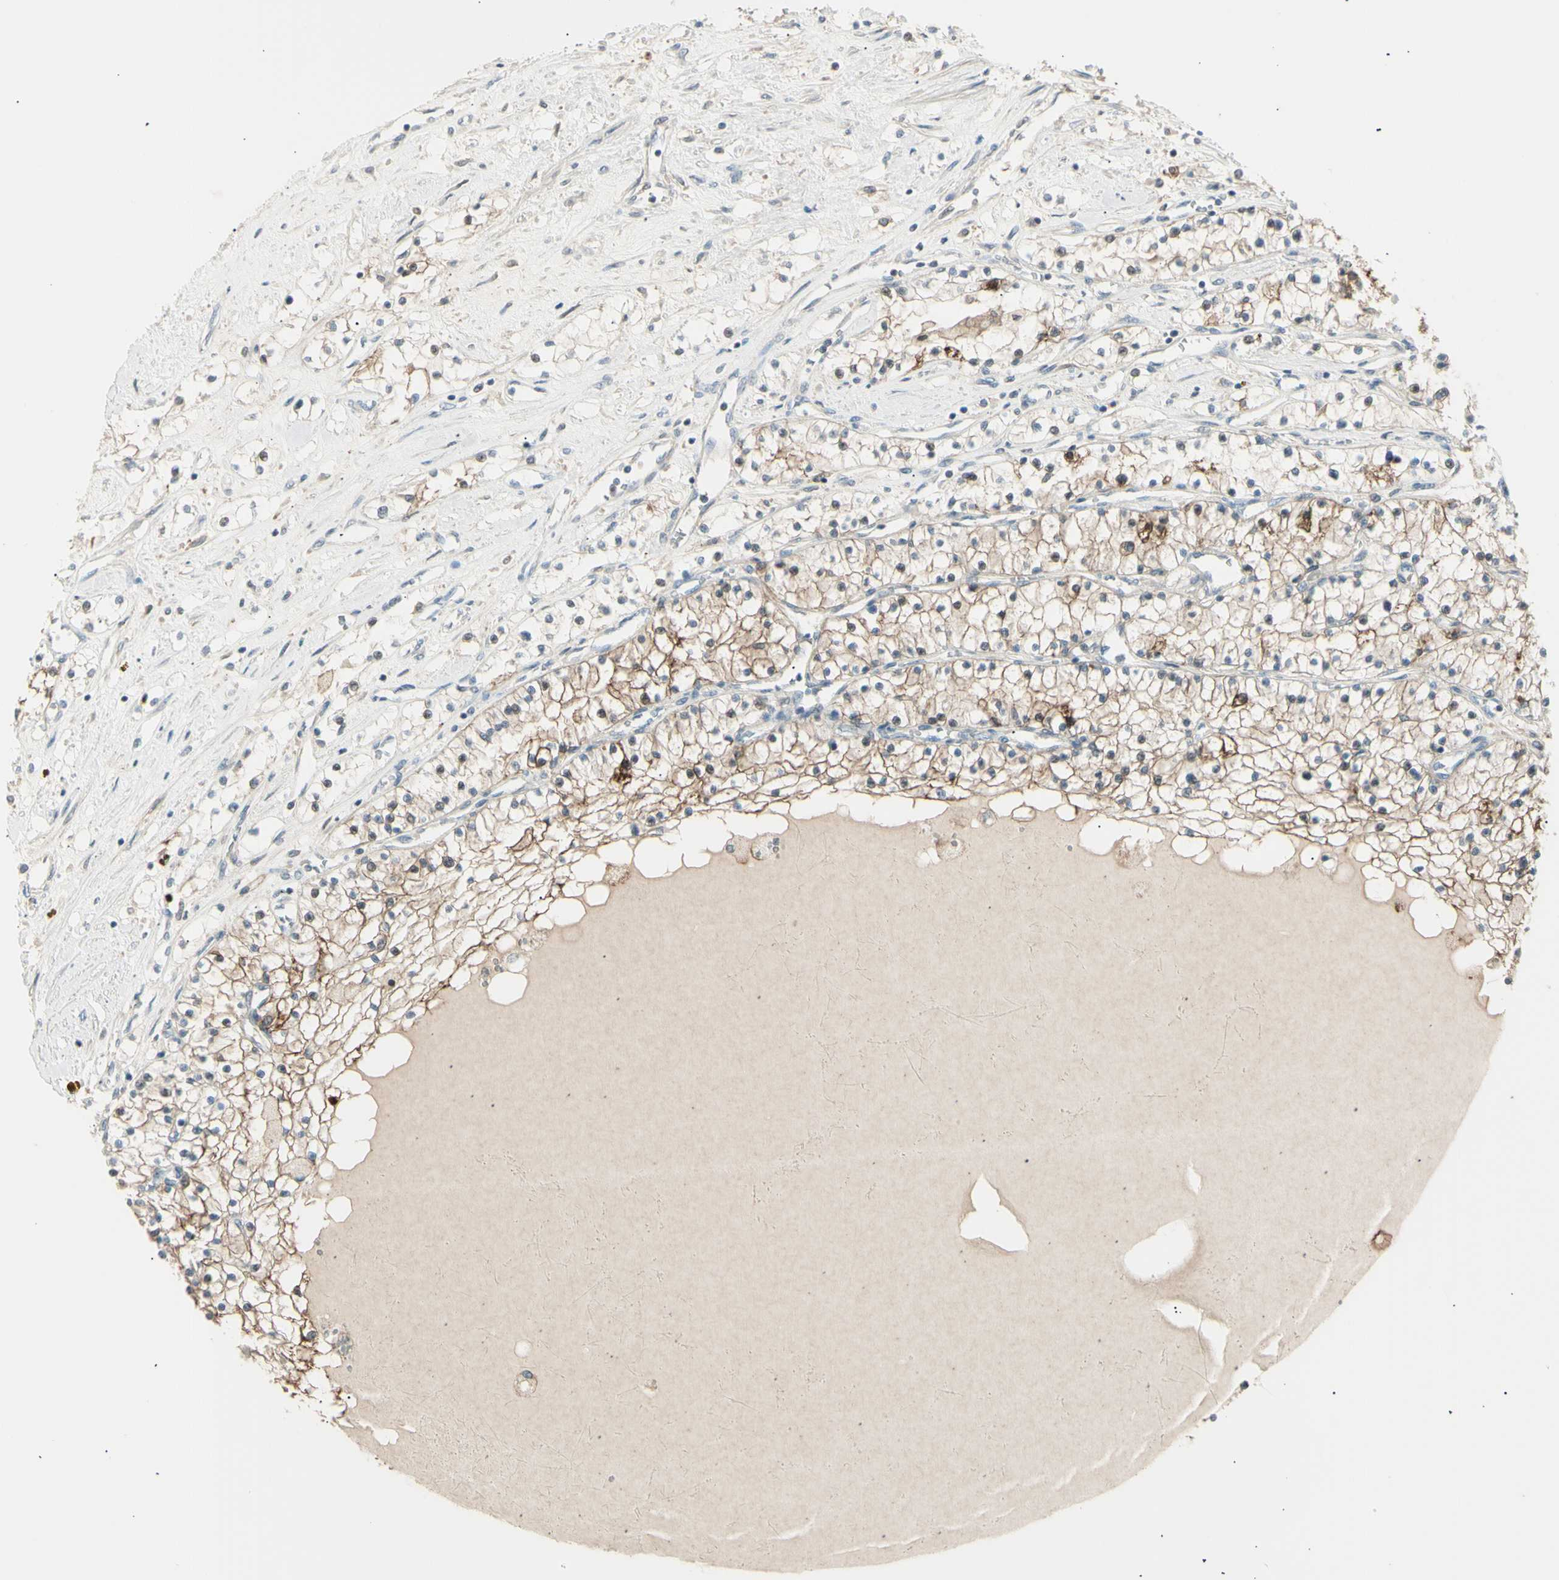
{"staining": {"intensity": "moderate", "quantity": "<25%", "location": "cytoplasmic/membranous"}, "tissue": "renal cancer", "cell_type": "Tumor cells", "image_type": "cancer", "snomed": [{"axis": "morphology", "description": "Adenocarcinoma, NOS"}, {"axis": "topography", "description": "Kidney"}], "caption": "Immunohistochemistry (DAB) staining of human adenocarcinoma (renal) reveals moderate cytoplasmic/membranous protein expression in about <25% of tumor cells.", "gene": "LHPP", "patient": {"sex": "male", "age": 68}}